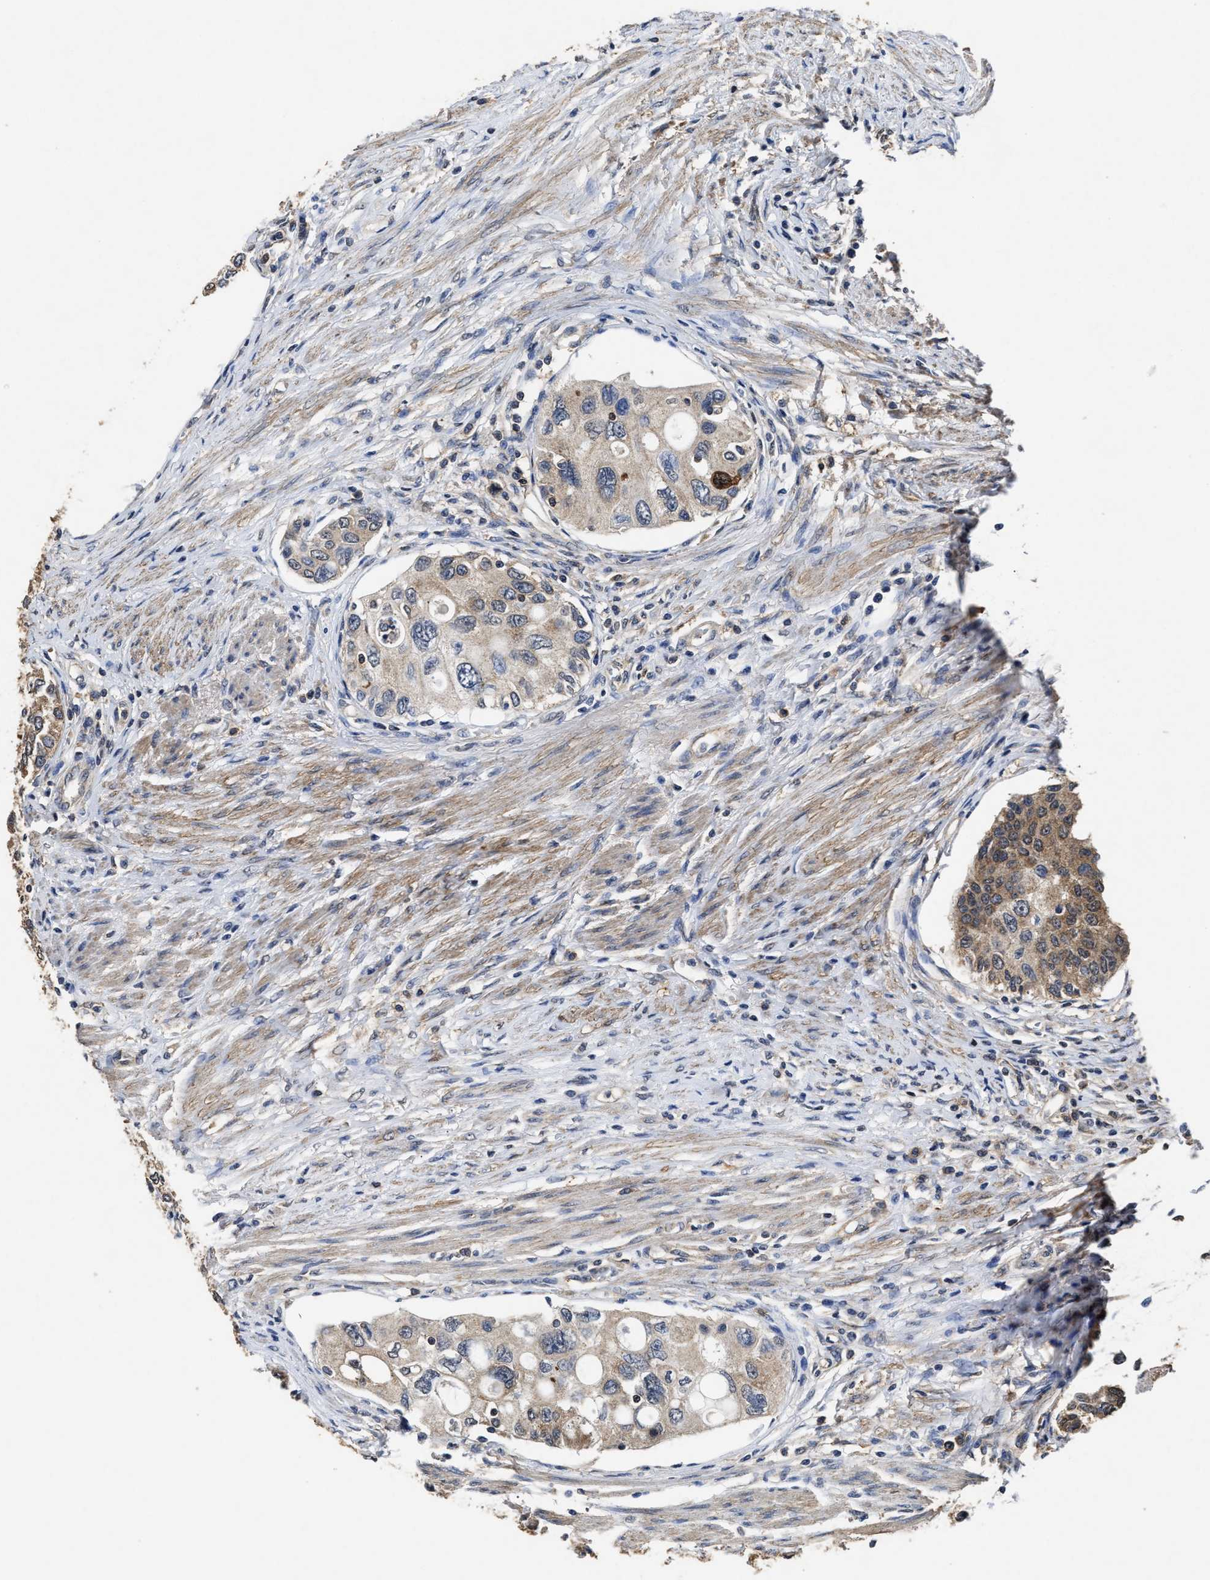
{"staining": {"intensity": "moderate", "quantity": "25%-75%", "location": "cytoplasmic/membranous"}, "tissue": "urothelial cancer", "cell_type": "Tumor cells", "image_type": "cancer", "snomed": [{"axis": "morphology", "description": "Urothelial carcinoma, High grade"}, {"axis": "topography", "description": "Urinary bladder"}], "caption": "The micrograph exhibits a brown stain indicating the presence of a protein in the cytoplasmic/membranous of tumor cells in high-grade urothelial carcinoma. (brown staining indicates protein expression, while blue staining denotes nuclei).", "gene": "ACAT2", "patient": {"sex": "female", "age": 56}}